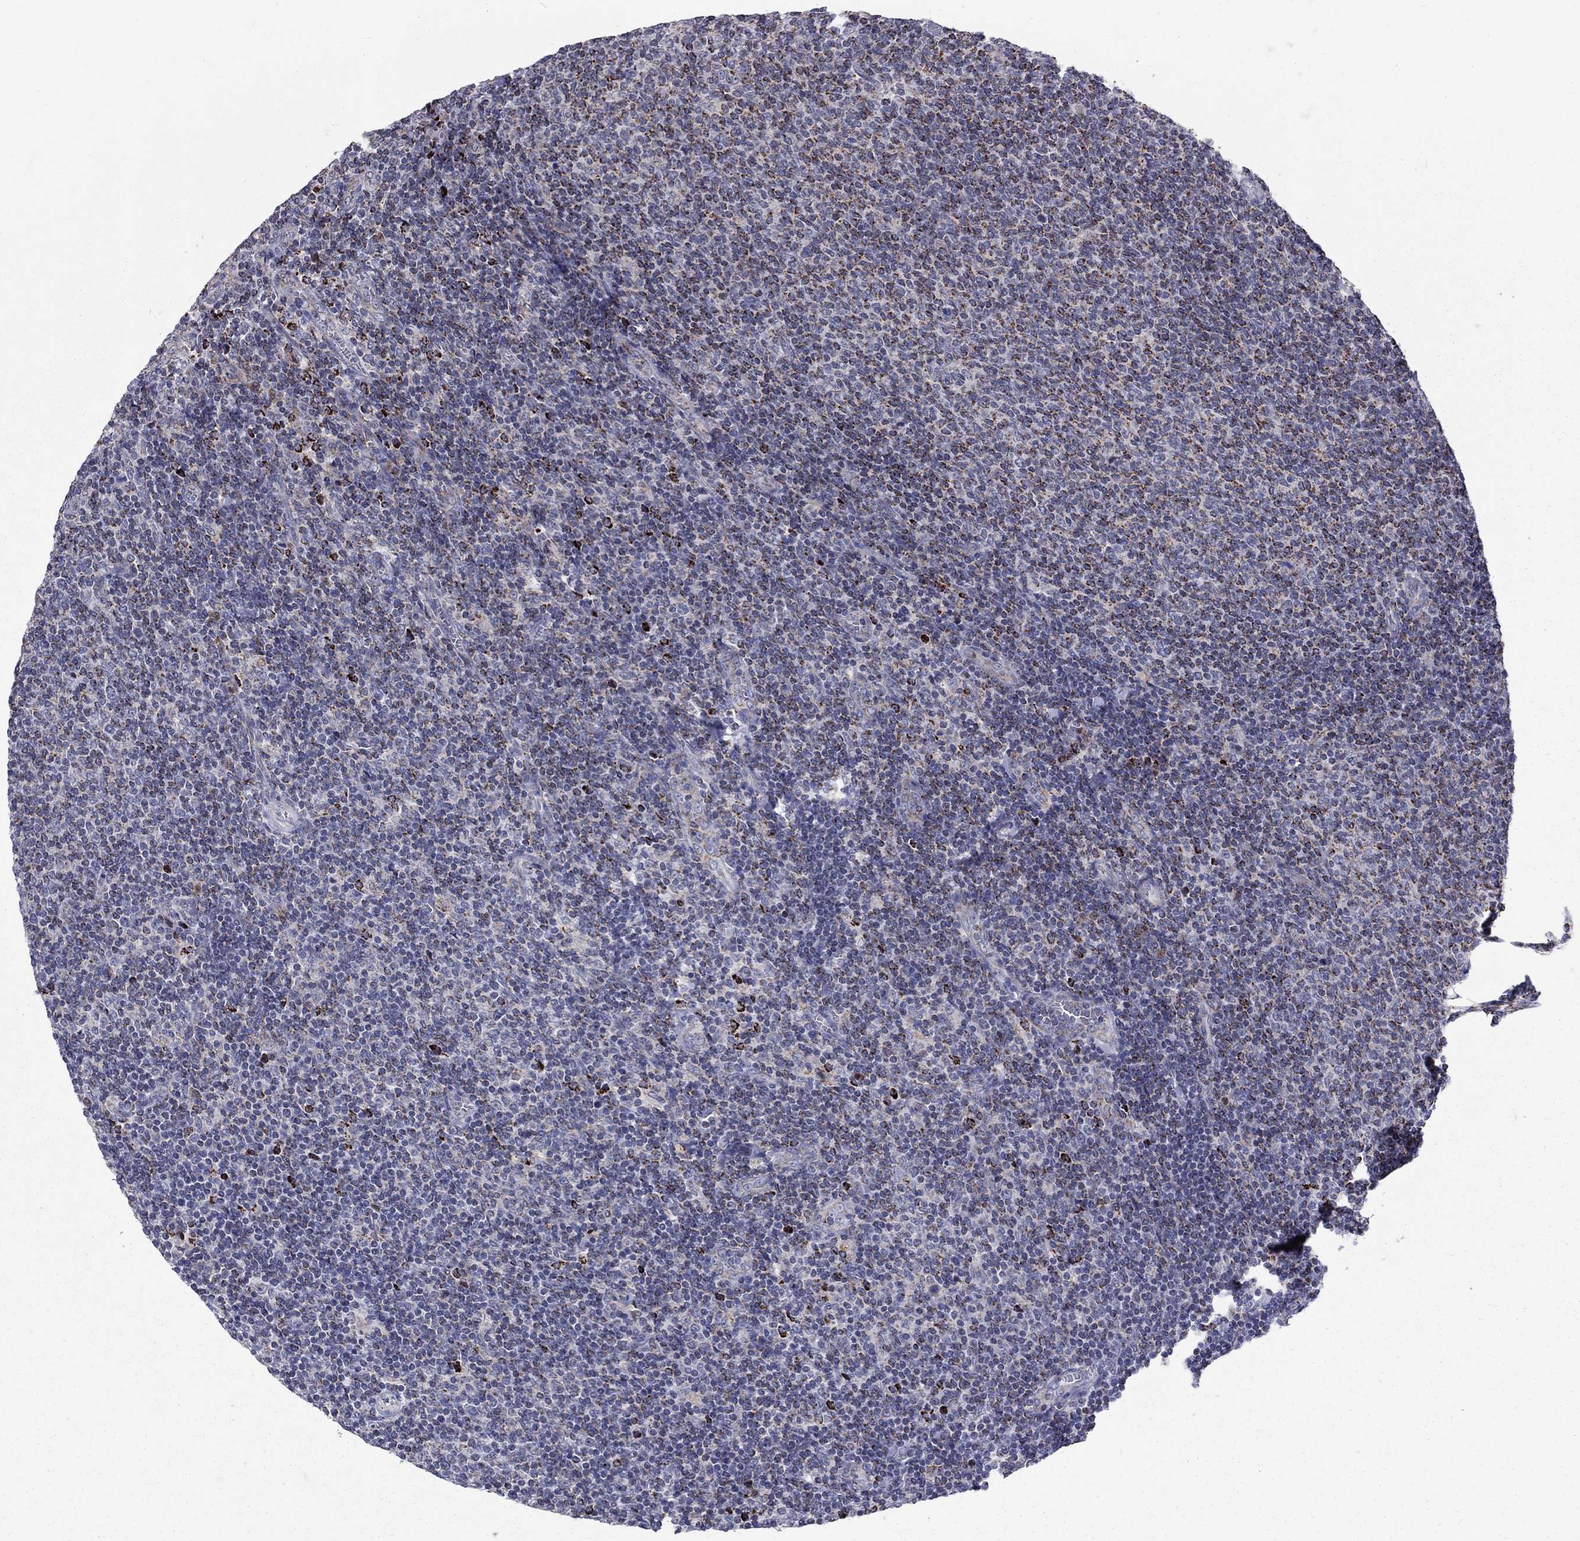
{"staining": {"intensity": "strong", "quantity": "25%-75%", "location": "cytoplasmic/membranous"}, "tissue": "lymphoma", "cell_type": "Tumor cells", "image_type": "cancer", "snomed": [{"axis": "morphology", "description": "Malignant lymphoma, non-Hodgkin's type, Low grade"}, {"axis": "topography", "description": "Lymph node"}], "caption": "A brown stain highlights strong cytoplasmic/membranous positivity of a protein in human lymphoma tumor cells. (DAB (3,3'-diaminobenzidine) IHC, brown staining for protein, blue staining for nuclei).", "gene": "SLC4A10", "patient": {"sex": "male", "age": 52}}